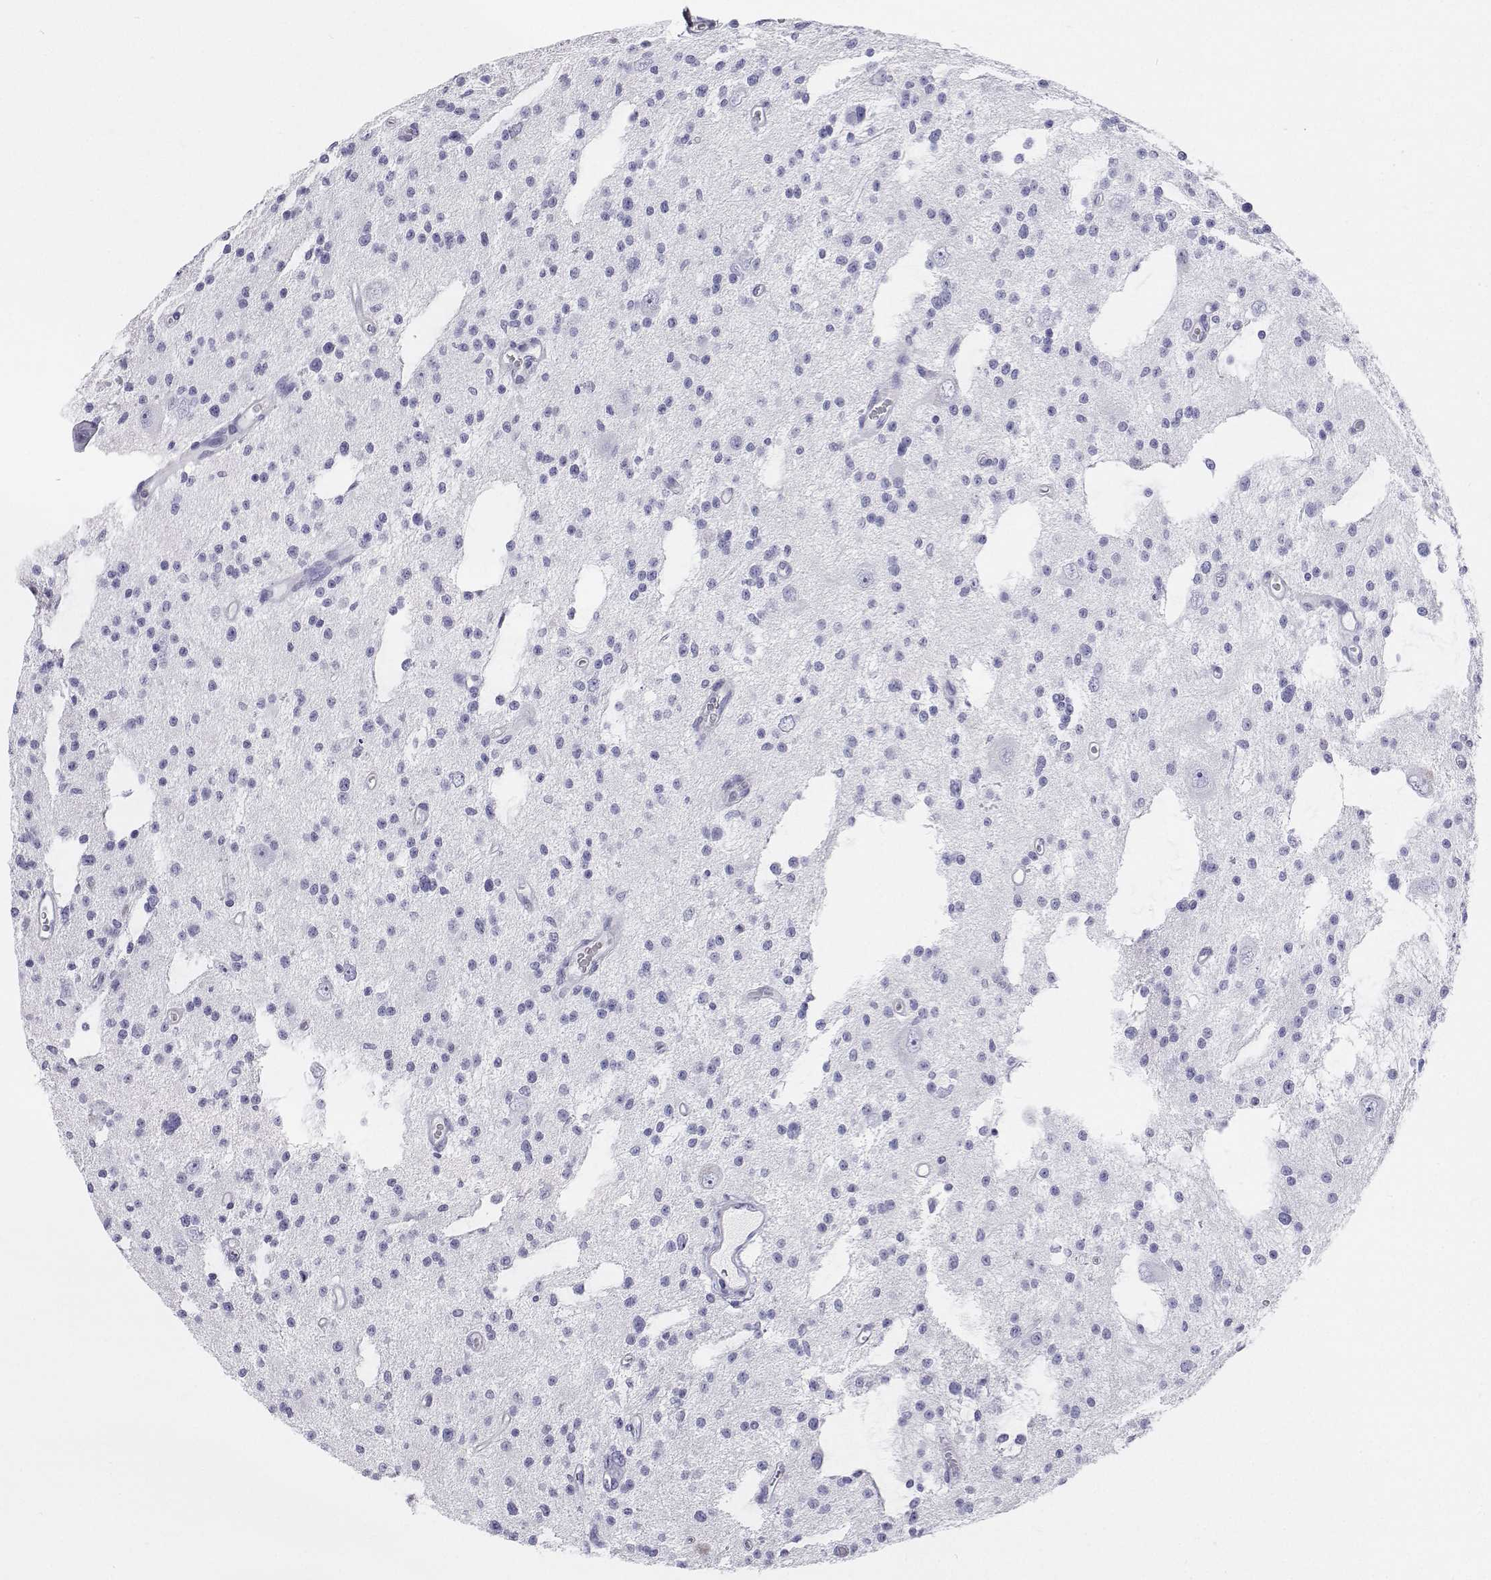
{"staining": {"intensity": "negative", "quantity": "none", "location": "none"}, "tissue": "glioma", "cell_type": "Tumor cells", "image_type": "cancer", "snomed": [{"axis": "morphology", "description": "Glioma, malignant, Low grade"}, {"axis": "topography", "description": "Brain"}], "caption": "This is an immunohistochemistry (IHC) photomicrograph of human malignant low-grade glioma. There is no staining in tumor cells.", "gene": "SFTPB", "patient": {"sex": "male", "age": 43}}